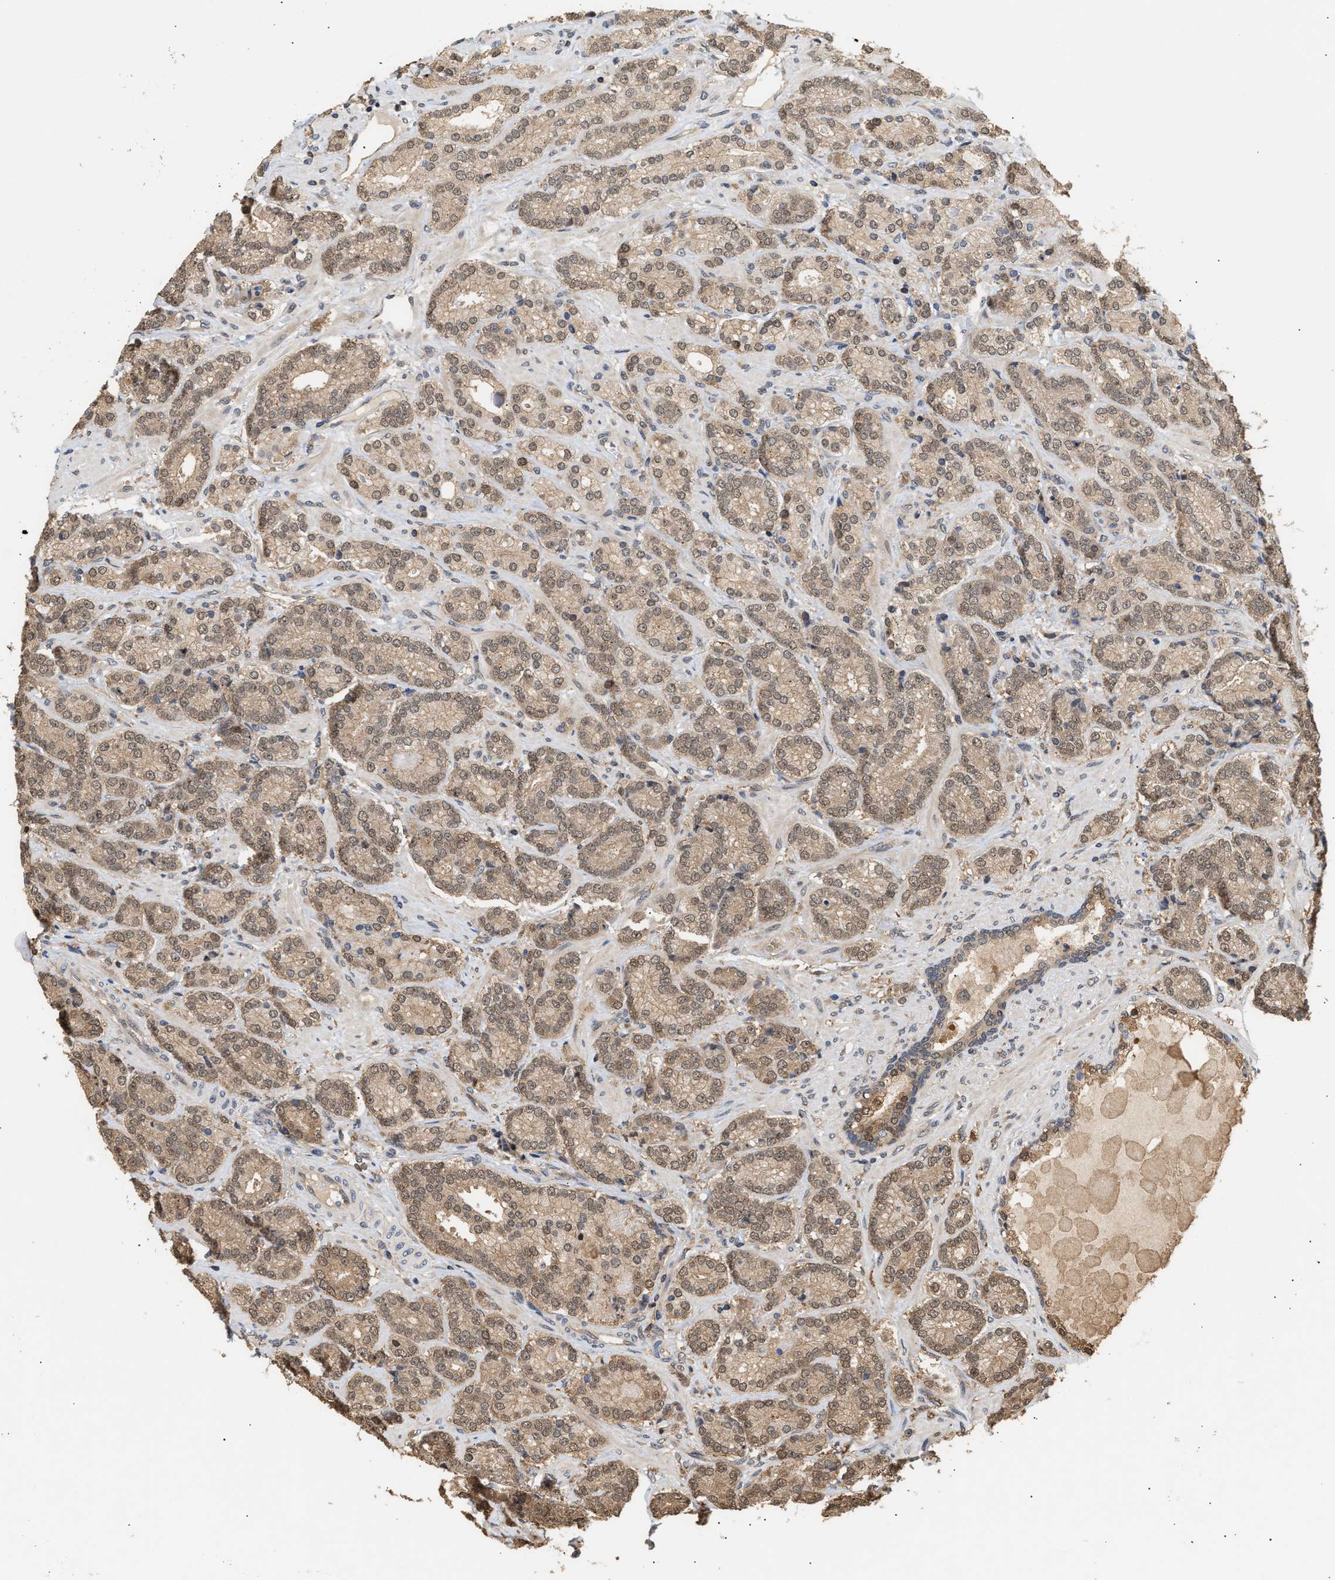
{"staining": {"intensity": "moderate", "quantity": ">75%", "location": "cytoplasmic/membranous,nuclear"}, "tissue": "prostate cancer", "cell_type": "Tumor cells", "image_type": "cancer", "snomed": [{"axis": "morphology", "description": "Adenocarcinoma, High grade"}, {"axis": "topography", "description": "Prostate"}], "caption": "Immunohistochemical staining of human high-grade adenocarcinoma (prostate) exhibits medium levels of moderate cytoplasmic/membranous and nuclear protein positivity in about >75% of tumor cells.", "gene": "ABHD5", "patient": {"sex": "male", "age": 61}}